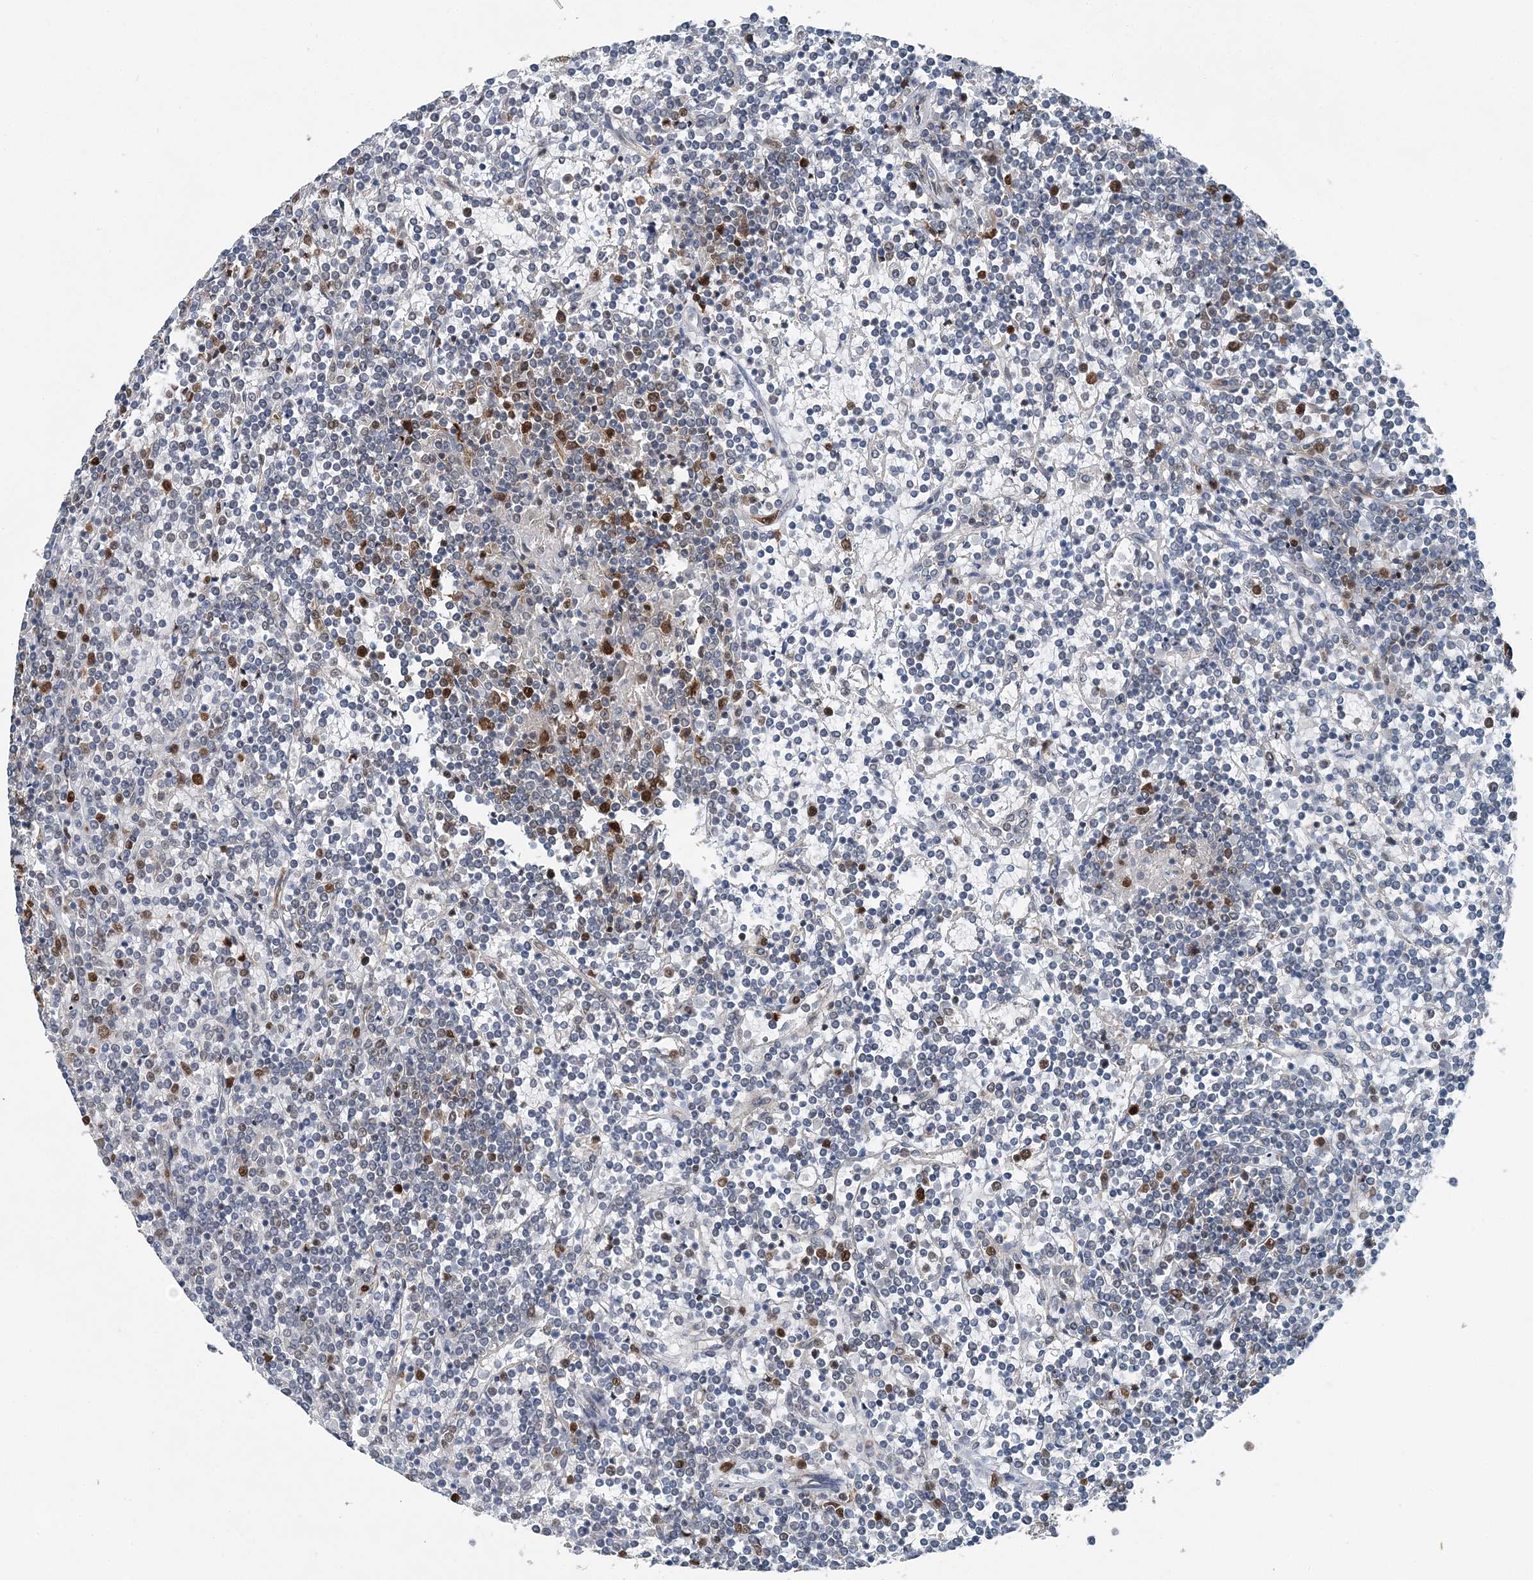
{"staining": {"intensity": "moderate", "quantity": "<25%", "location": "nuclear"}, "tissue": "lymphoma", "cell_type": "Tumor cells", "image_type": "cancer", "snomed": [{"axis": "morphology", "description": "Malignant lymphoma, non-Hodgkin's type, Low grade"}, {"axis": "topography", "description": "Spleen"}], "caption": "DAB (3,3'-diaminobenzidine) immunohistochemical staining of human malignant lymphoma, non-Hodgkin's type (low-grade) demonstrates moderate nuclear protein staining in about <25% of tumor cells.", "gene": "HAT1", "patient": {"sex": "female", "age": 19}}